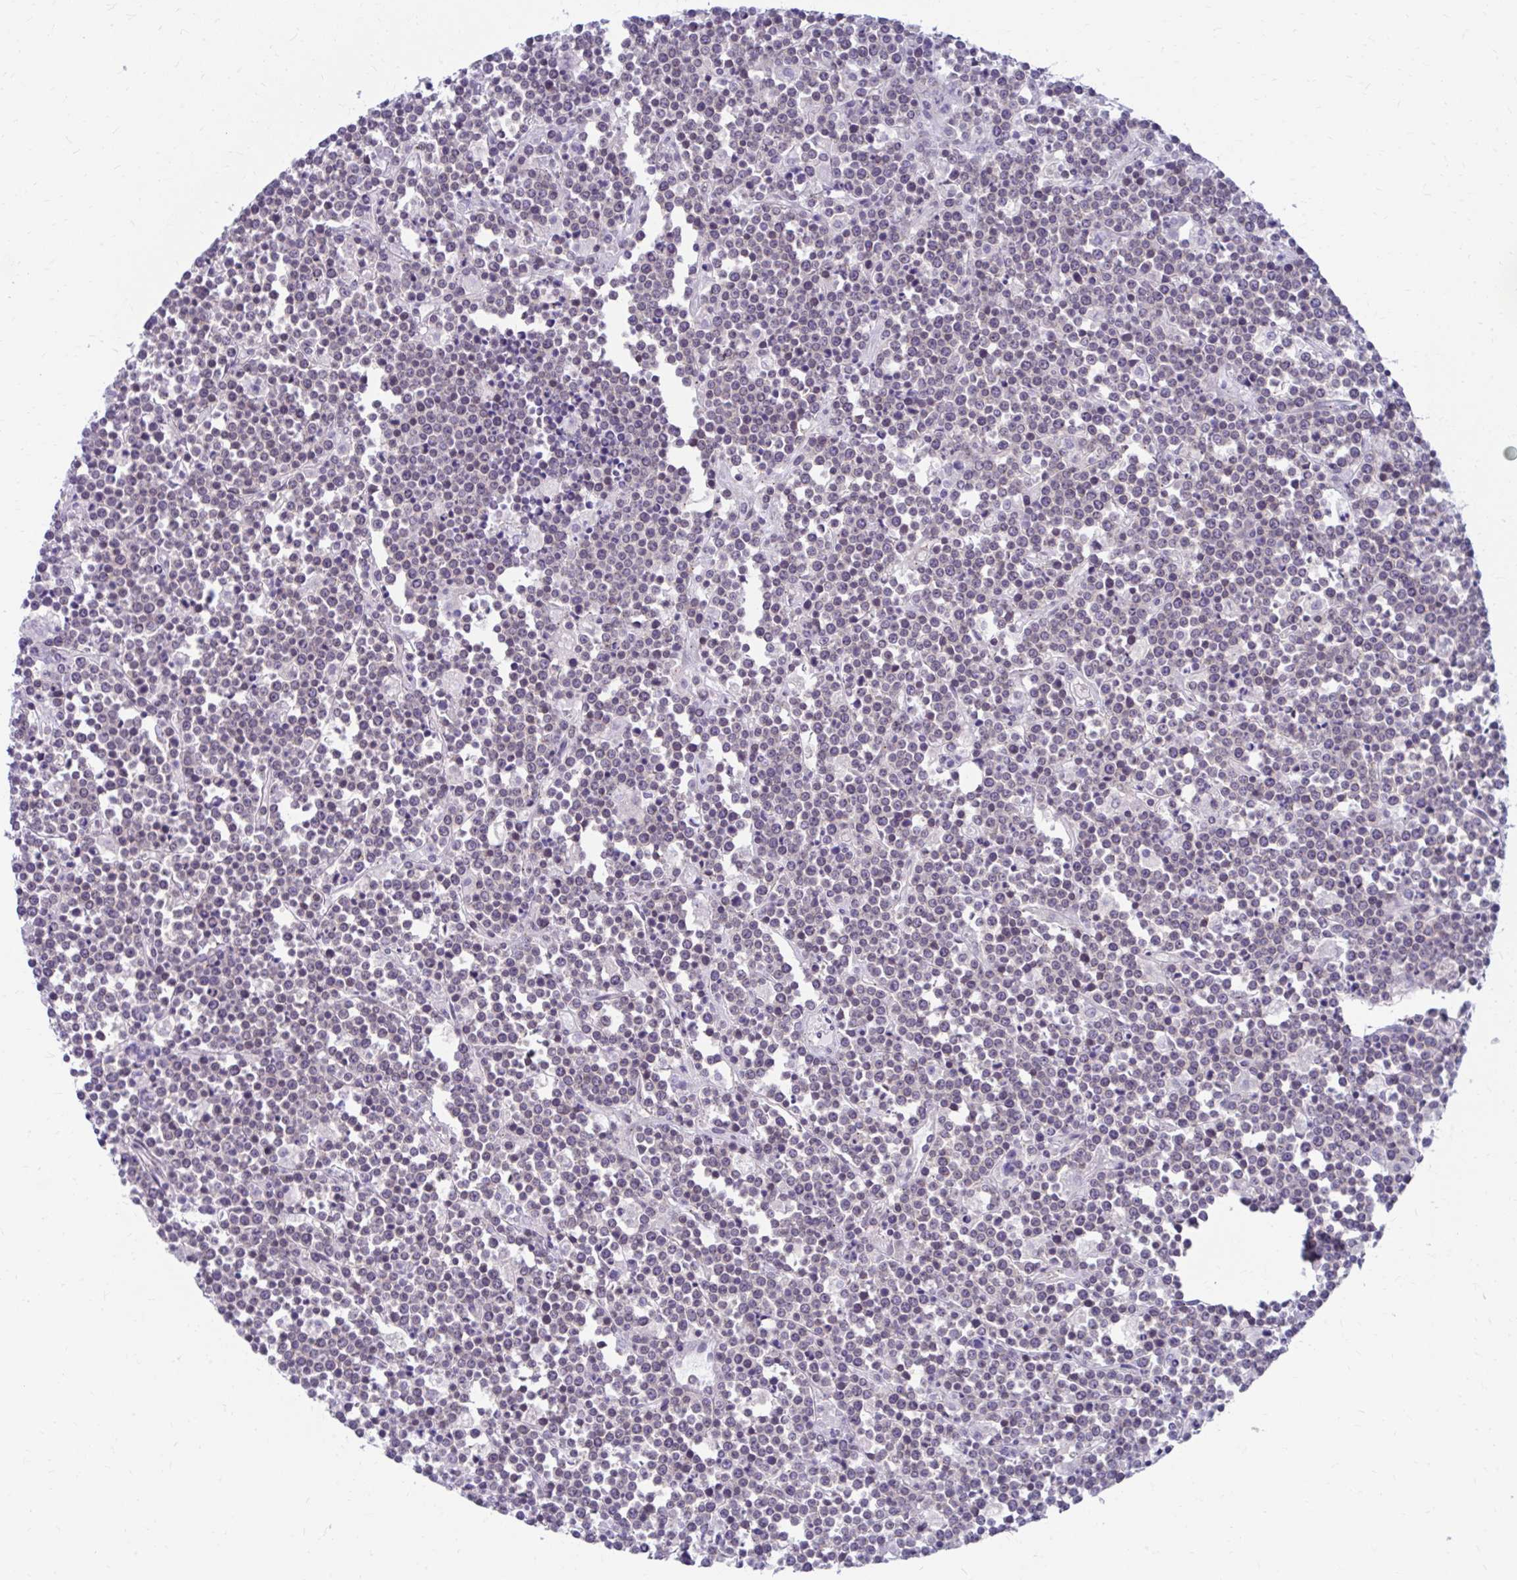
{"staining": {"intensity": "weak", "quantity": "<25%", "location": "nuclear"}, "tissue": "lymphoma", "cell_type": "Tumor cells", "image_type": "cancer", "snomed": [{"axis": "morphology", "description": "Malignant lymphoma, non-Hodgkin's type, High grade"}, {"axis": "topography", "description": "Ovary"}], "caption": "Protein analysis of lymphoma demonstrates no significant expression in tumor cells.", "gene": "RADIL", "patient": {"sex": "female", "age": 56}}